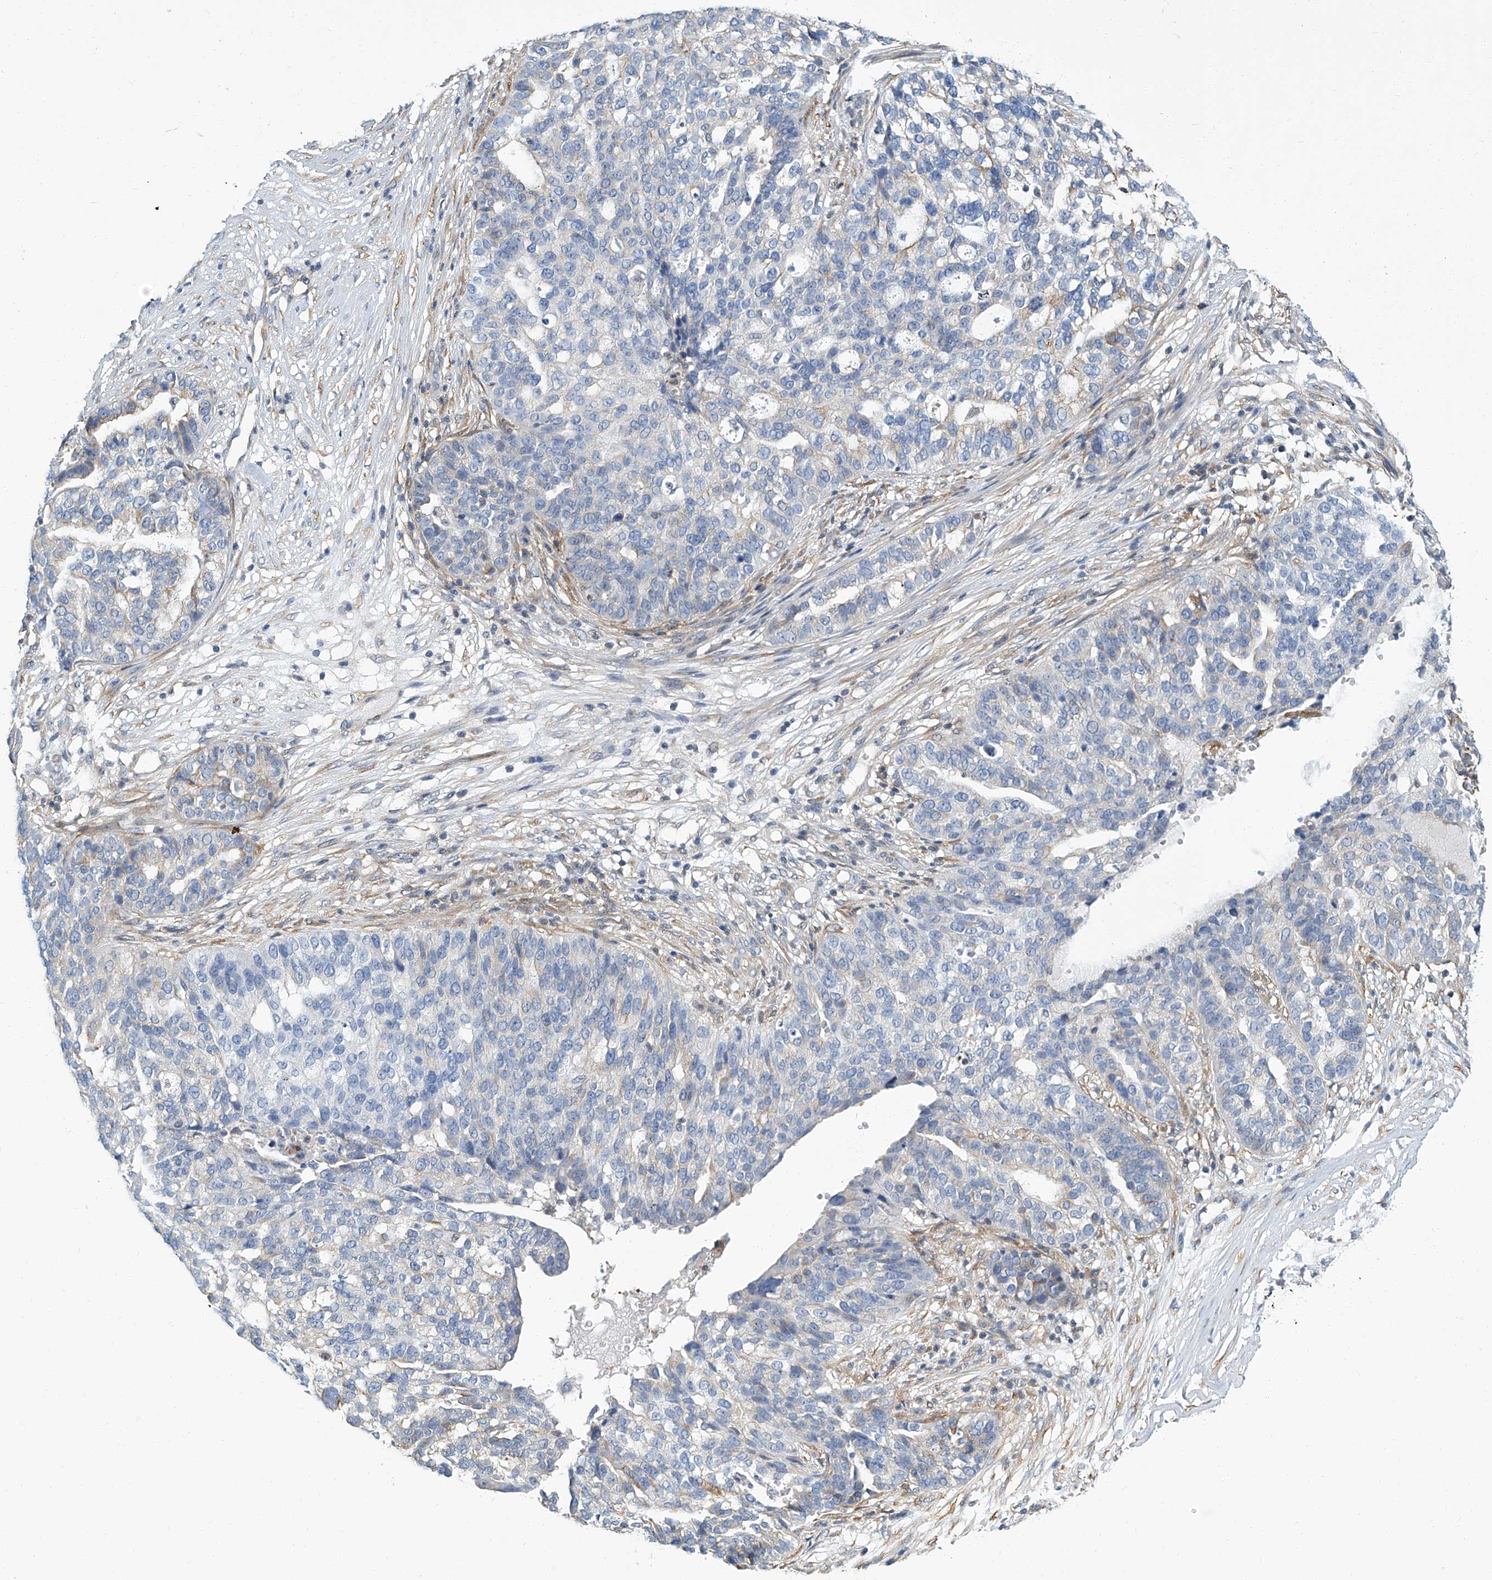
{"staining": {"intensity": "negative", "quantity": "none", "location": "none"}, "tissue": "ovarian cancer", "cell_type": "Tumor cells", "image_type": "cancer", "snomed": [{"axis": "morphology", "description": "Cystadenocarcinoma, serous, NOS"}, {"axis": "topography", "description": "Ovary"}], "caption": "The histopathology image shows no staining of tumor cells in ovarian cancer (serous cystadenocarcinoma).", "gene": "PSMB10", "patient": {"sex": "female", "age": 59}}